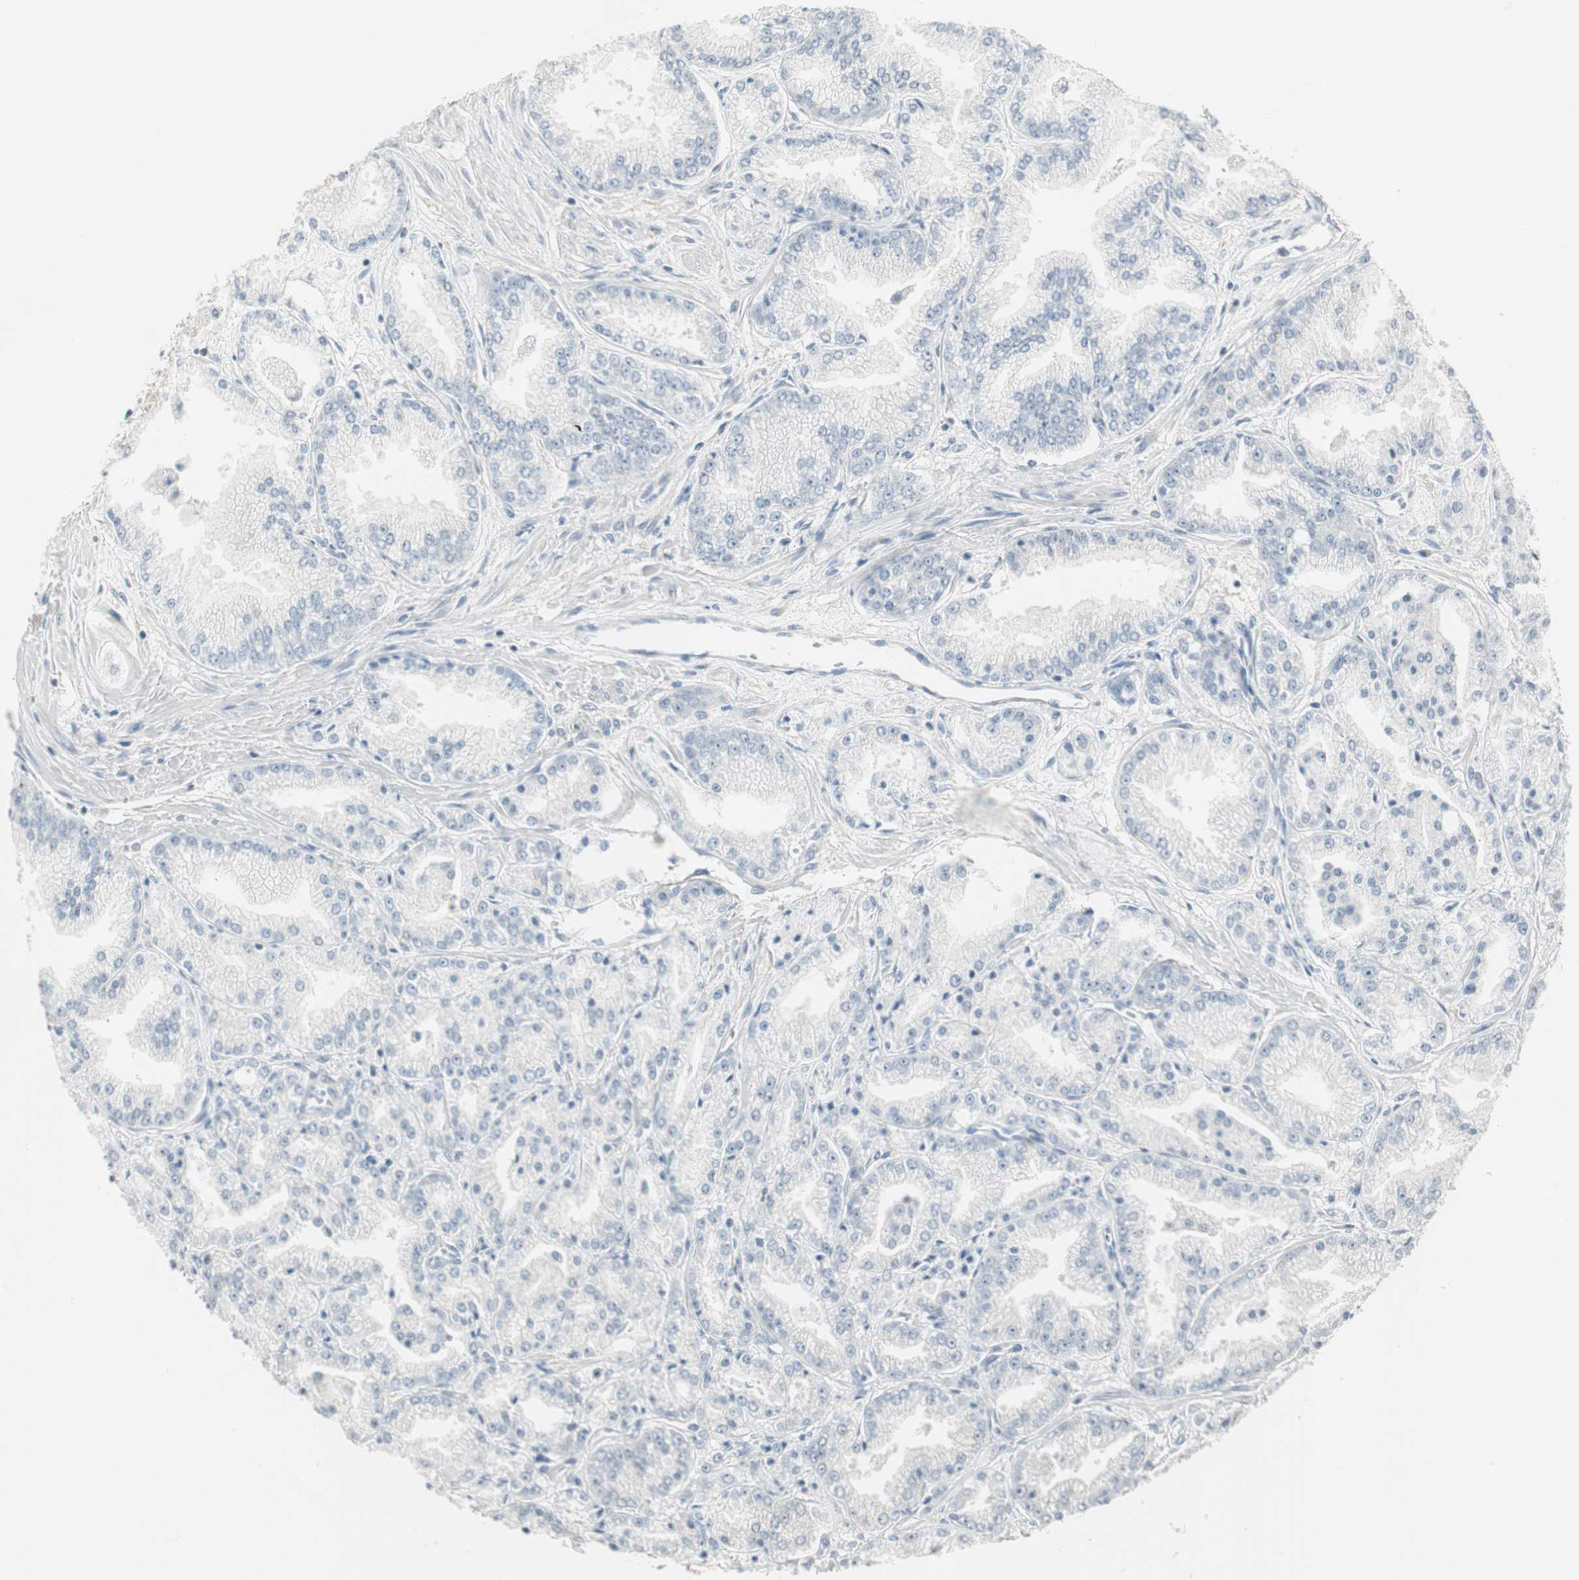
{"staining": {"intensity": "negative", "quantity": "none", "location": "none"}, "tissue": "prostate cancer", "cell_type": "Tumor cells", "image_type": "cancer", "snomed": [{"axis": "morphology", "description": "Adenocarcinoma, High grade"}, {"axis": "topography", "description": "Prostate"}], "caption": "Prostate adenocarcinoma (high-grade) was stained to show a protein in brown. There is no significant expression in tumor cells. The staining is performed using DAB (3,3'-diaminobenzidine) brown chromogen with nuclei counter-stained in using hematoxylin.", "gene": "PDZK1", "patient": {"sex": "male", "age": 61}}